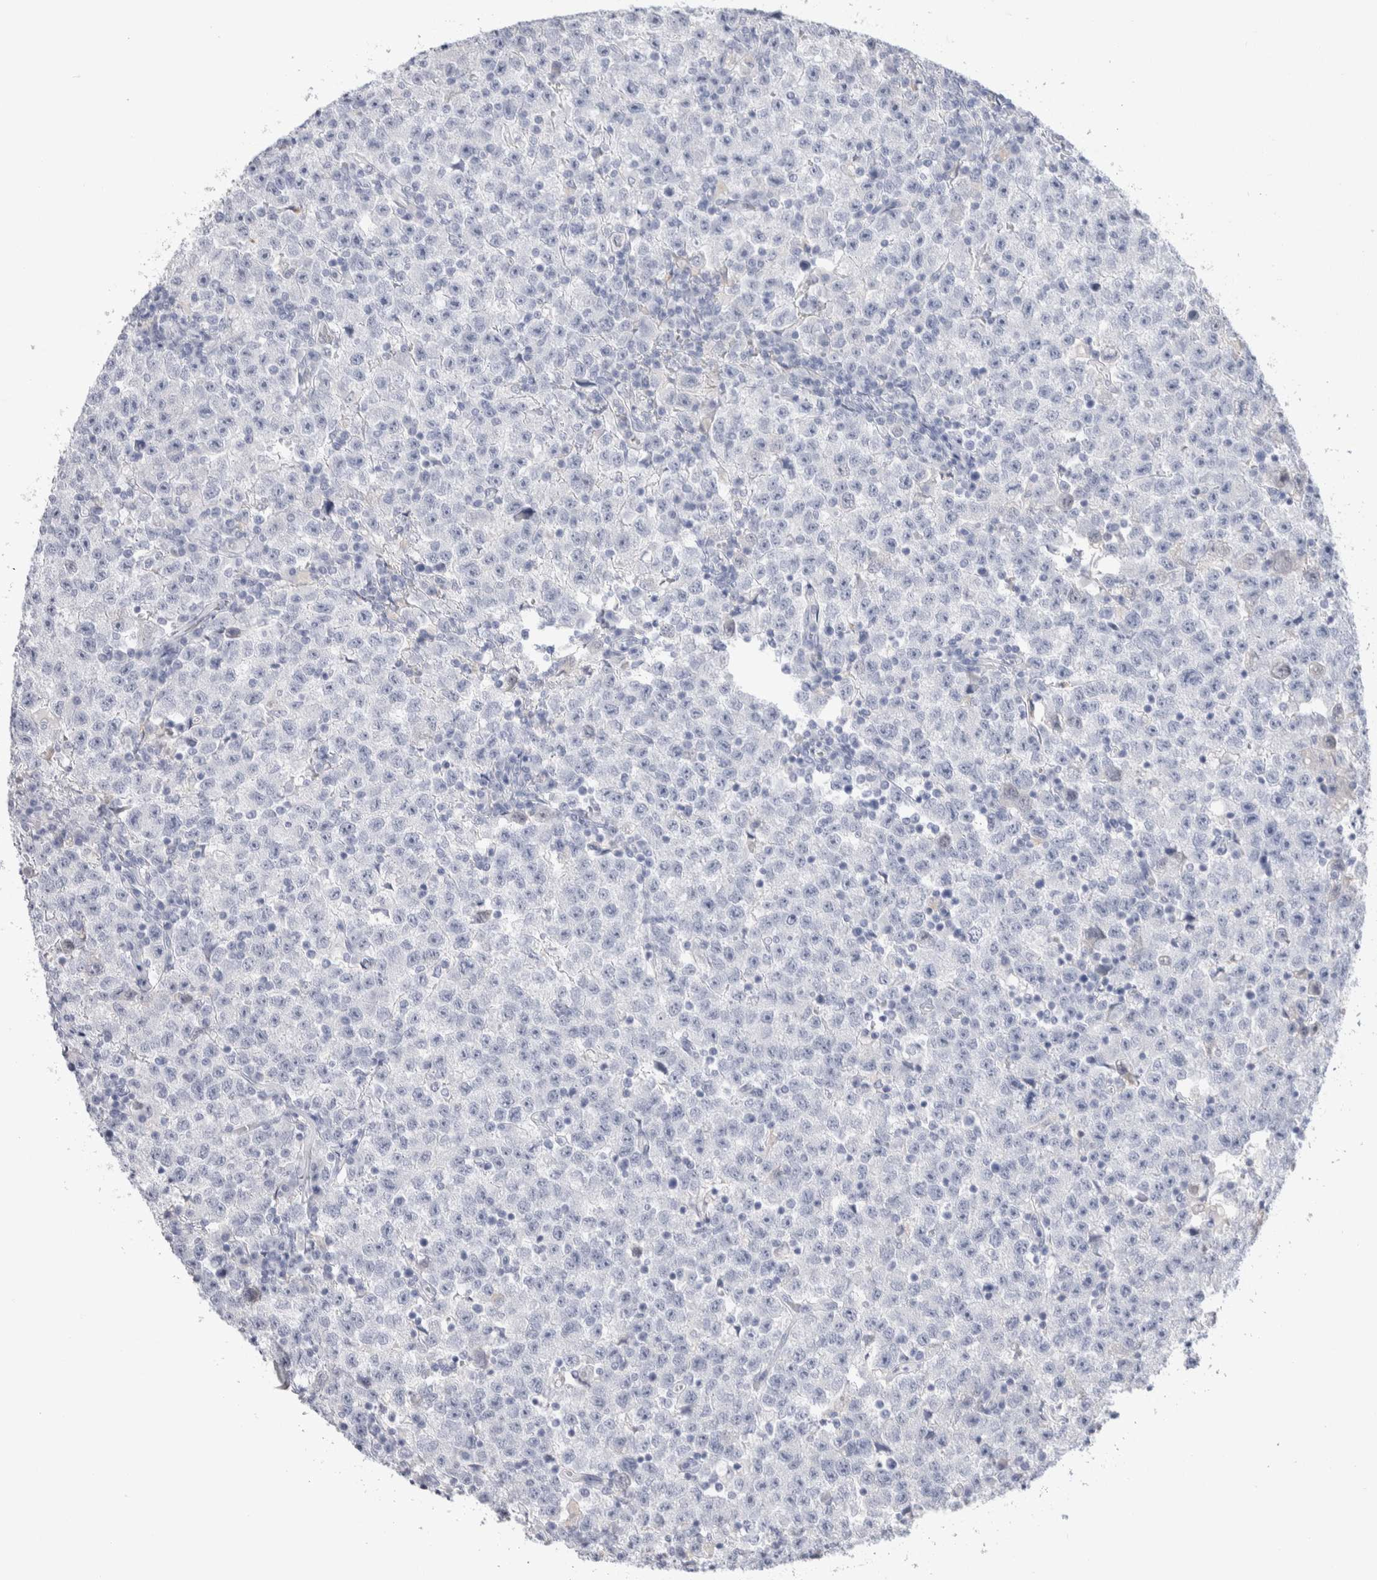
{"staining": {"intensity": "negative", "quantity": "none", "location": "none"}, "tissue": "testis cancer", "cell_type": "Tumor cells", "image_type": "cancer", "snomed": [{"axis": "morphology", "description": "Seminoma, NOS"}, {"axis": "topography", "description": "Testis"}], "caption": "IHC of human testis cancer displays no staining in tumor cells.", "gene": "GDA", "patient": {"sex": "male", "age": 22}}